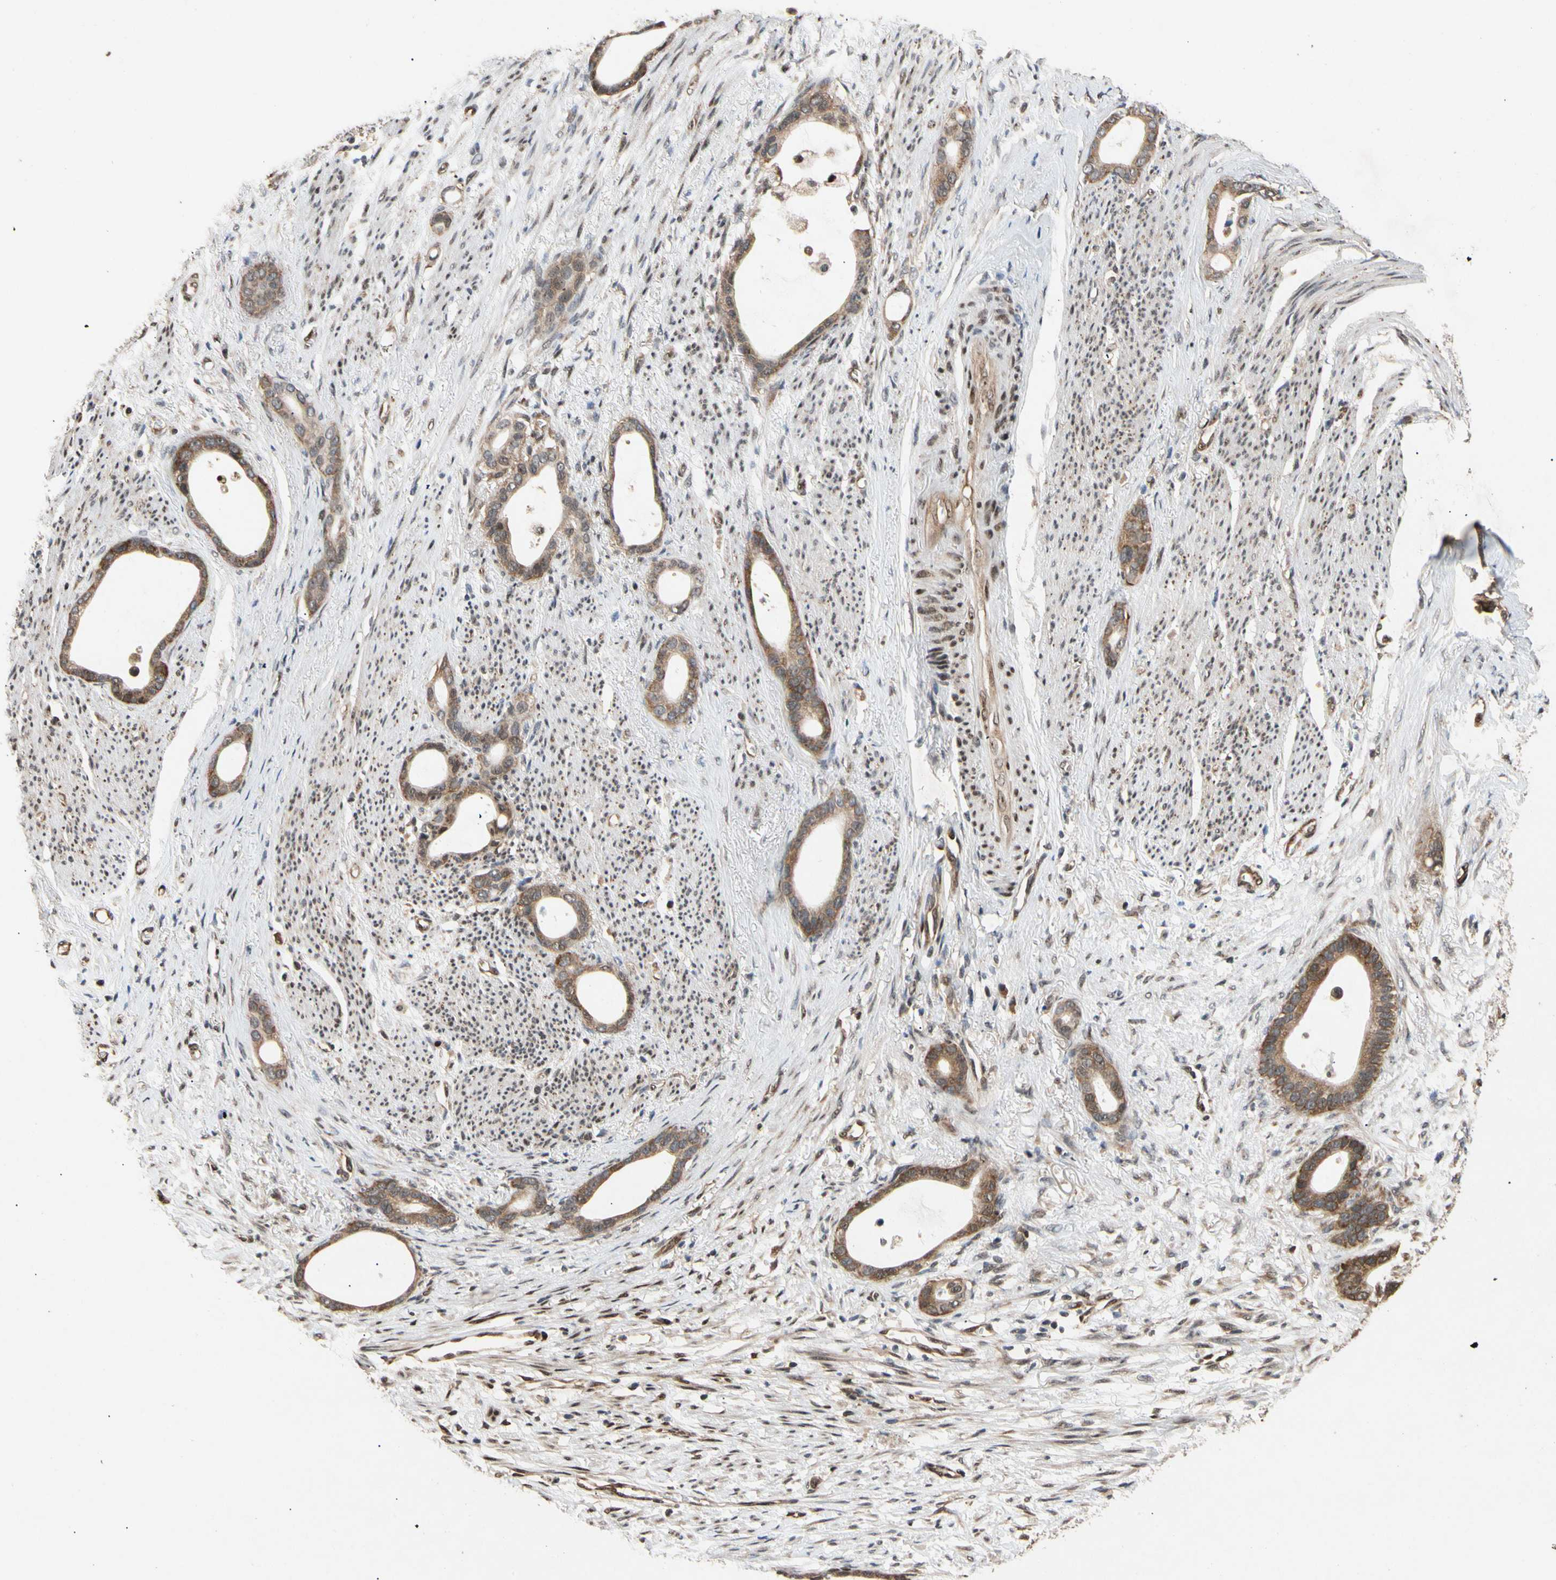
{"staining": {"intensity": "moderate", "quantity": ">75%", "location": "cytoplasmic/membranous"}, "tissue": "stomach cancer", "cell_type": "Tumor cells", "image_type": "cancer", "snomed": [{"axis": "morphology", "description": "Adenocarcinoma, NOS"}, {"axis": "topography", "description": "Stomach"}], "caption": "IHC staining of stomach adenocarcinoma, which displays medium levels of moderate cytoplasmic/membranous positivity in about >75% of tumor cells indicating moderate cytoplasmic/membranous protein staining. The staining was performed using DAB (3,3'-diaminobenzidine) (brown) for protein detection and nuclei were counterstained in hematoxylin (blue).", "gene": "EIF1AX", "patient": {"sex": "female", "age": 75}}